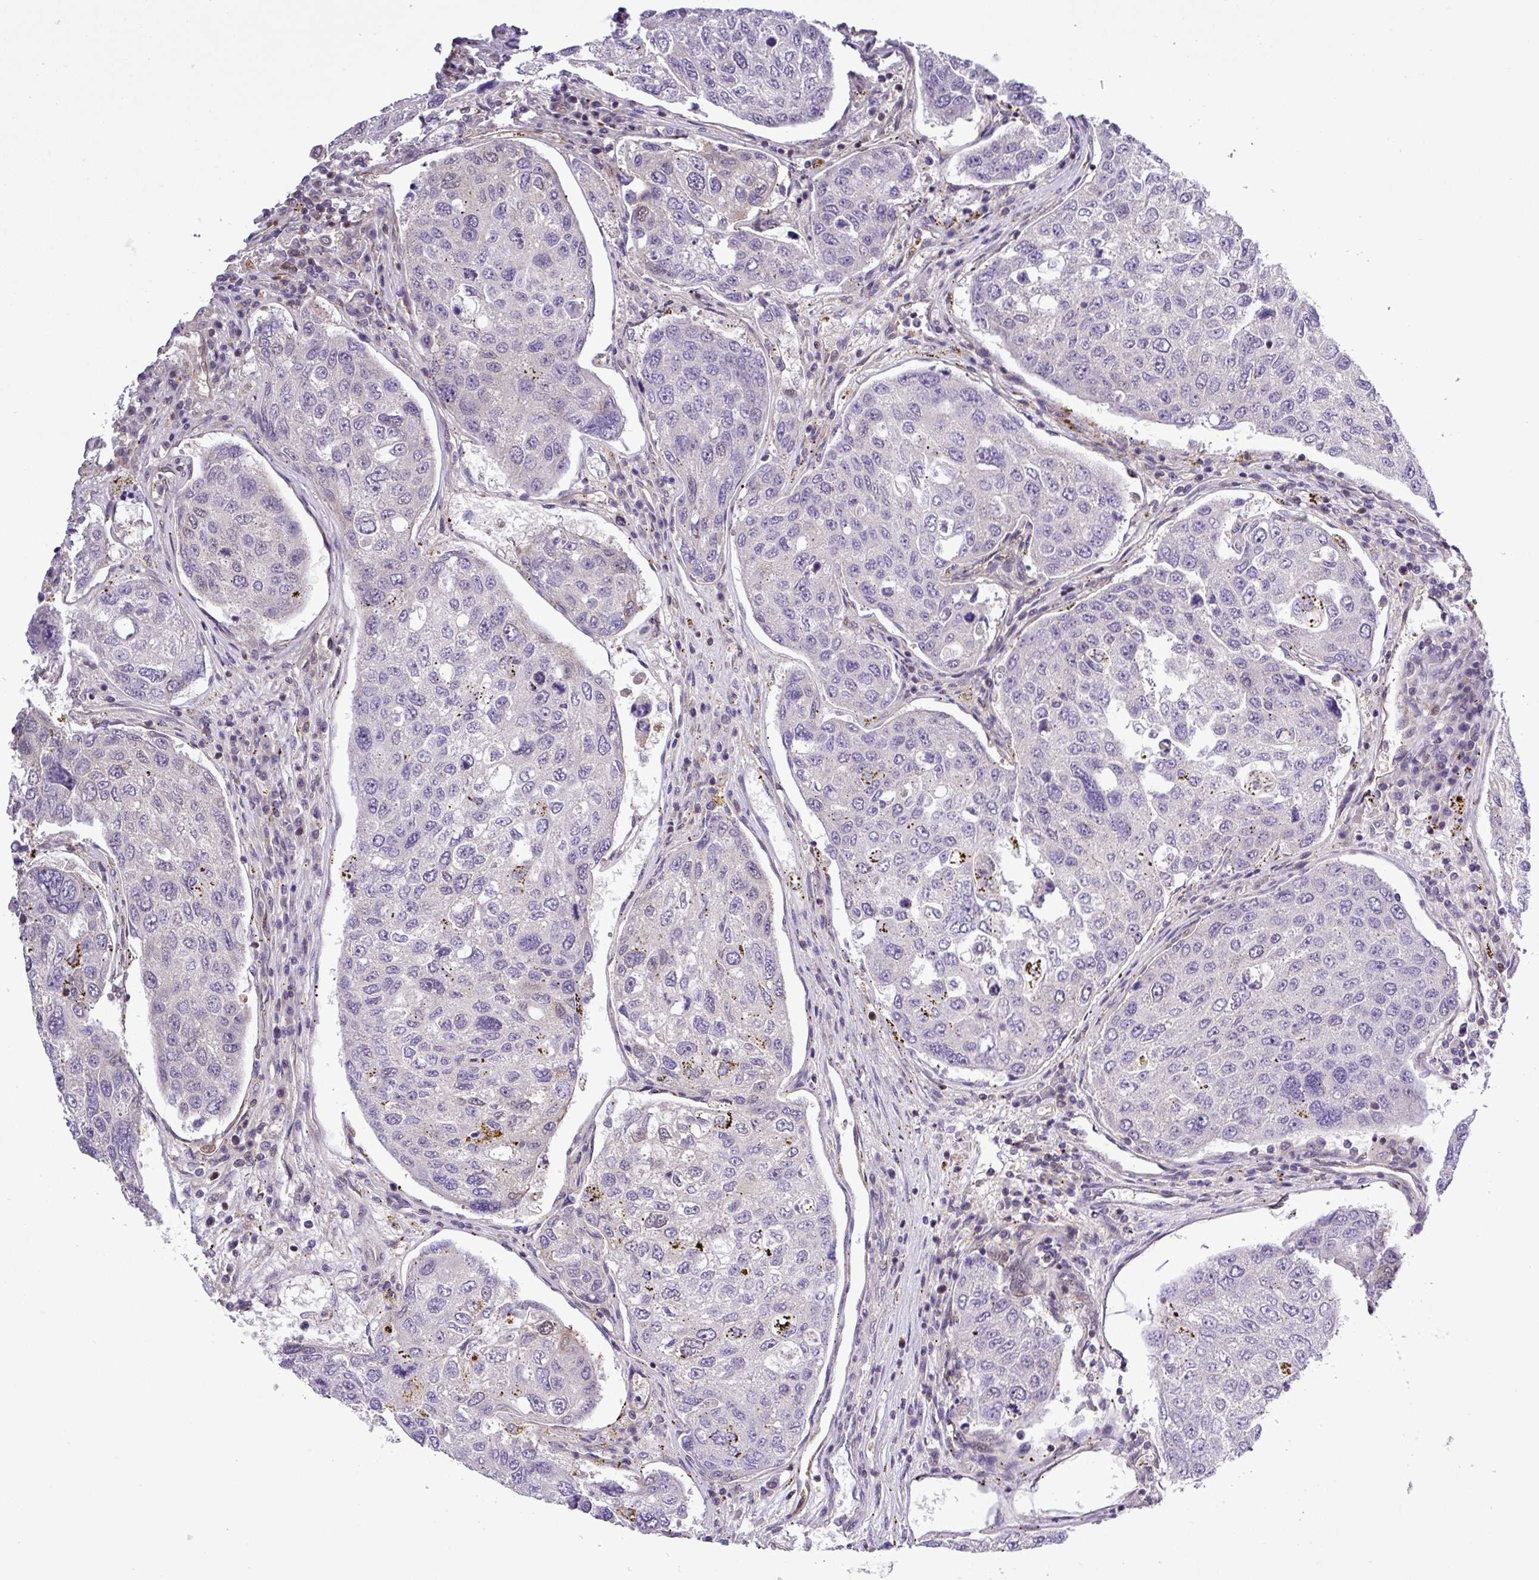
{"staining": {"intensity": "negative", "quantity": "none", "location": "none"}, "tissue": "urothelial cancer", "cell_type": "Tumor cells", "image_type": "cancer", "snomed": [{"axis": "morphology", "description": "Urothelial carcinoma, High grade"}, {"axis": "topography", "description": "Lymph node"}, {"axis": "topography", "description": "Urinary bladder"}], "caption": "Tumor cells are negative for protein expression in human urothelial cancer.", "gene": "CARHSP1", "patient": {"sex": "male", "age": 51}}